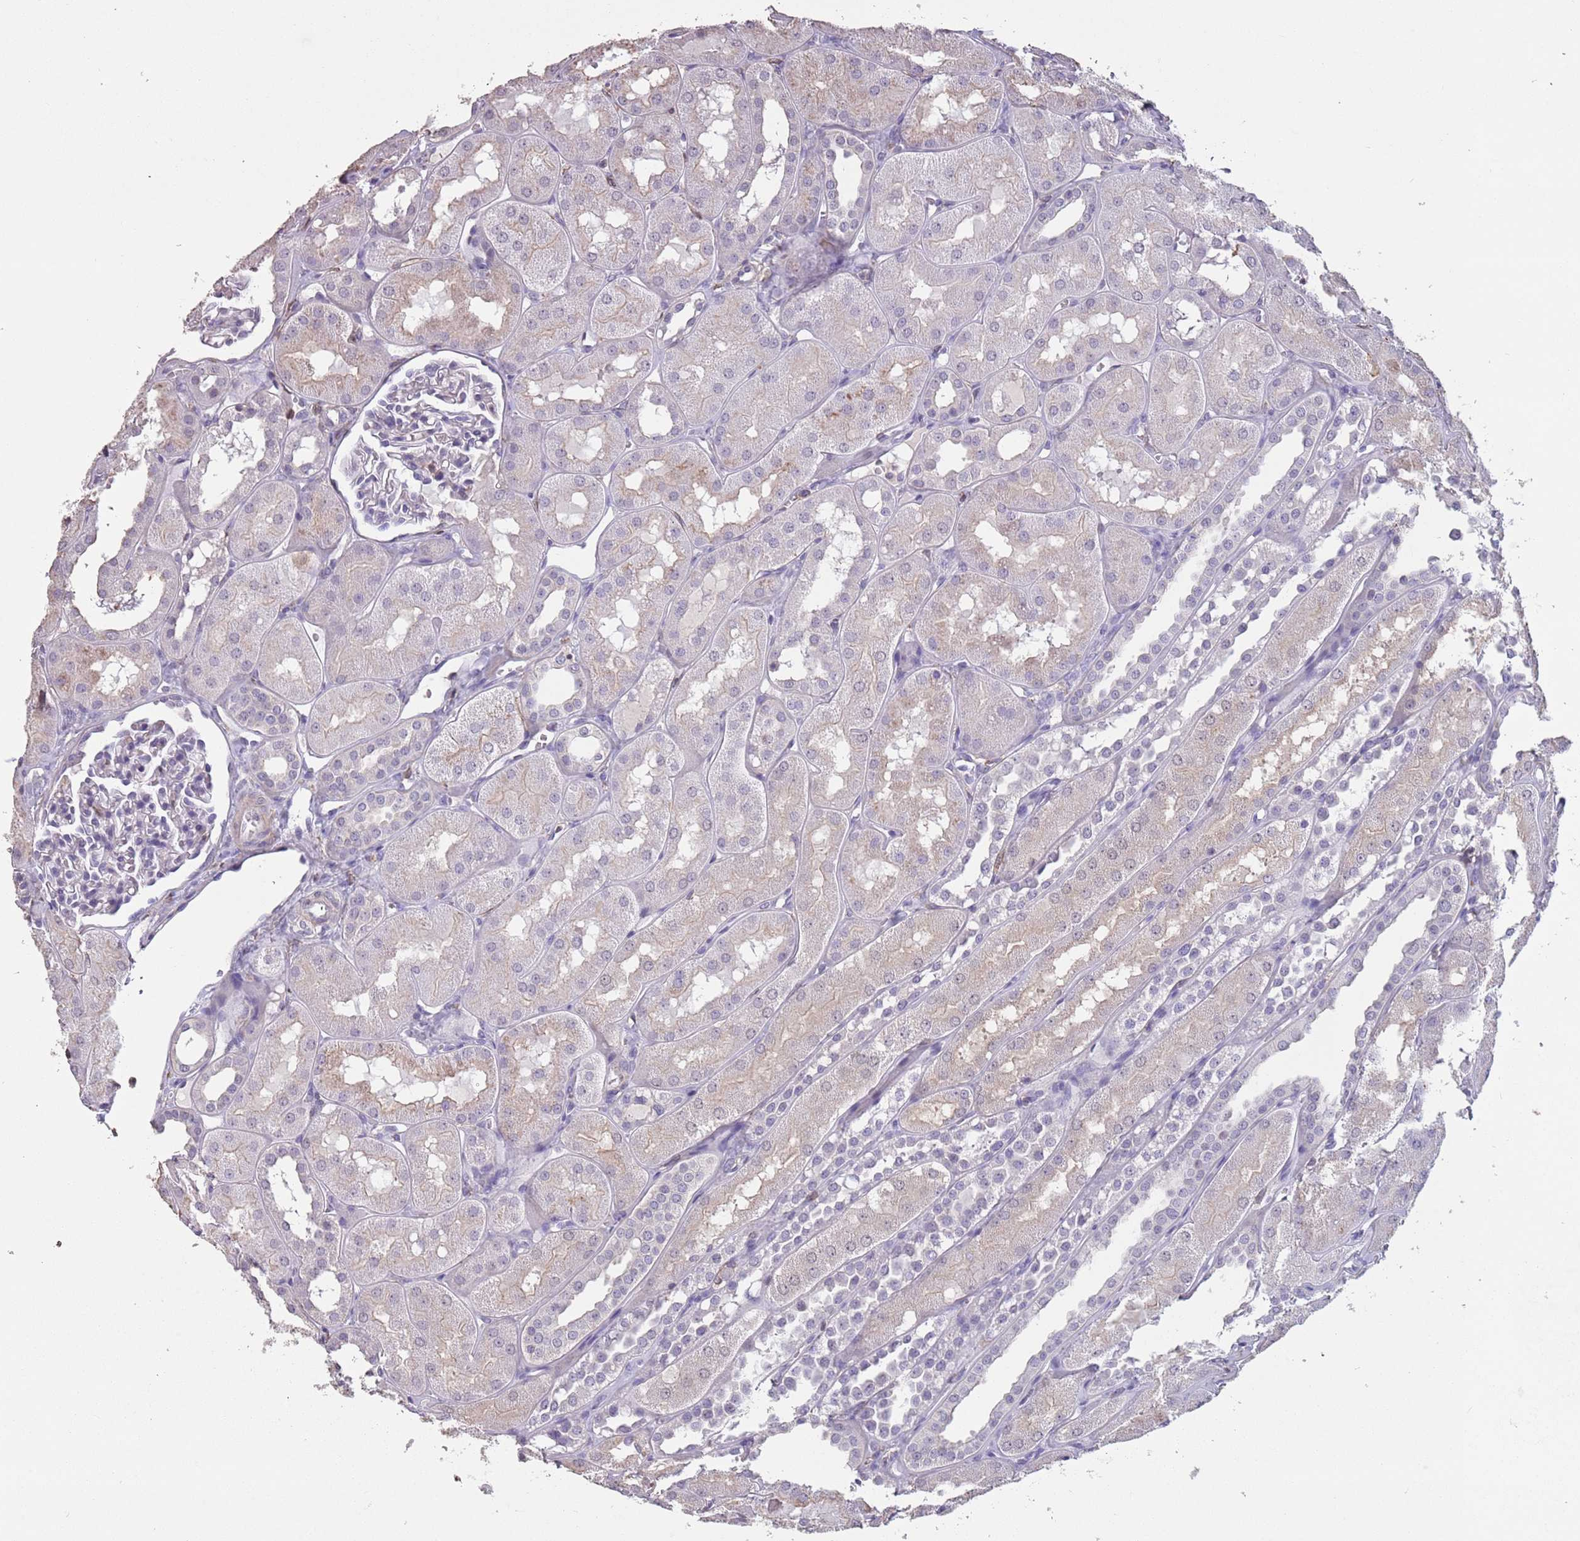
{"staining": {"intensity": "negative", "quantity": "none", "location": "none"}, "tissue": "kidney", "cell_type": "Cells in glomeruli", "image_type": "normal", "snomed": [{"axis": "morphology", "description": "Normal tissue, NOS"}, {"axis": "topography", "description": "Kidney"}, {"axis": "topography", "description": "Urinary bladder"}], "caption": "IHC photomicrograph of unremarkable human kidney stained for a protein (brown), which exhibits no staining in cells in glomeruli. The staining was performed using DAB (3,3'-diaminobenzidine) to visualize the protein expression in brown, while the nuclei were stained in blue with hematoxylin (Magnification: 20x).", "gene": "SUN5", "patient": {"sex": "male", "age": 16}}